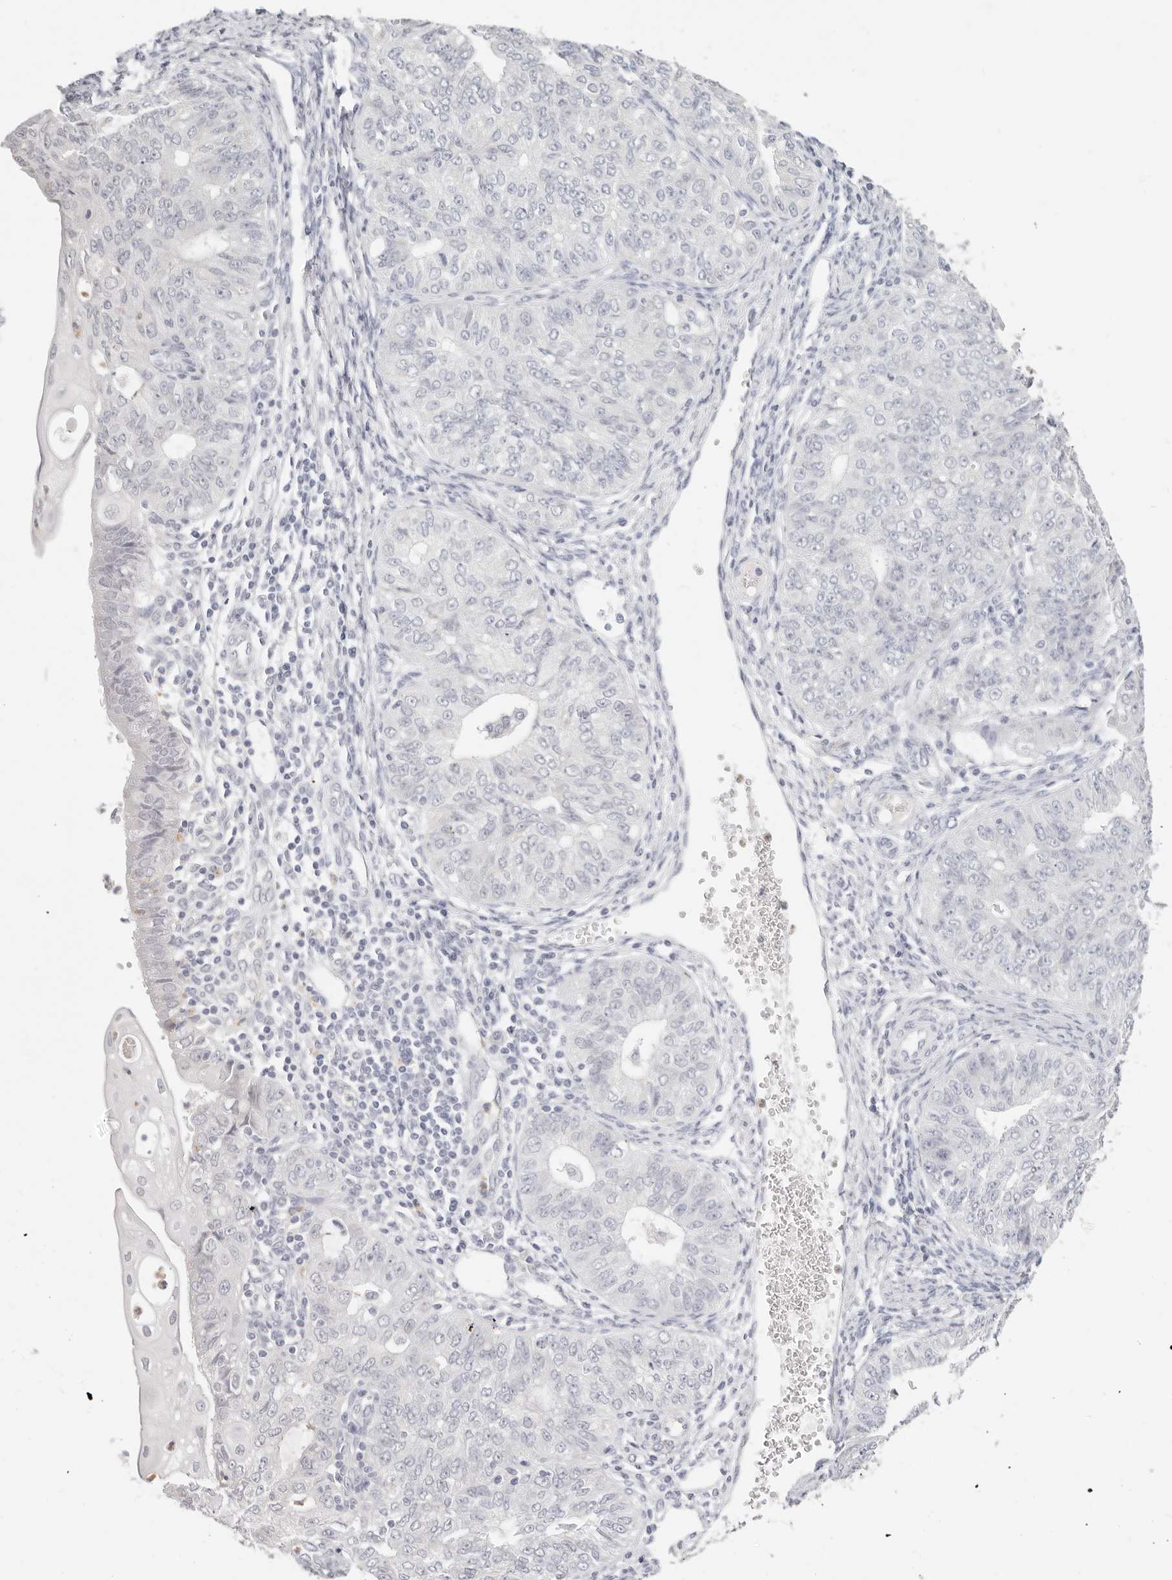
{"staining": {"intensity": "negative", "quantity": "none", "location": "none"}, "tissue": "endometrial cancer", "cell_type": "Tumor cells", "image_type": "cancer", "snomed": [{"axis": "morphology", "description": "Adenocarcinoma, NOS"}, {"axis": "topography", "description": "Endometrium"}], "caption": "The micrograph demonstrates no significant staining in tumor cells of endometrial adenocarcinoma. (Brightfield microscopy of DAB immunohistochemistry (IHC) at high magnification).", "gene": "ASCL1", "patient": {"sex": "female", "age": 32}}